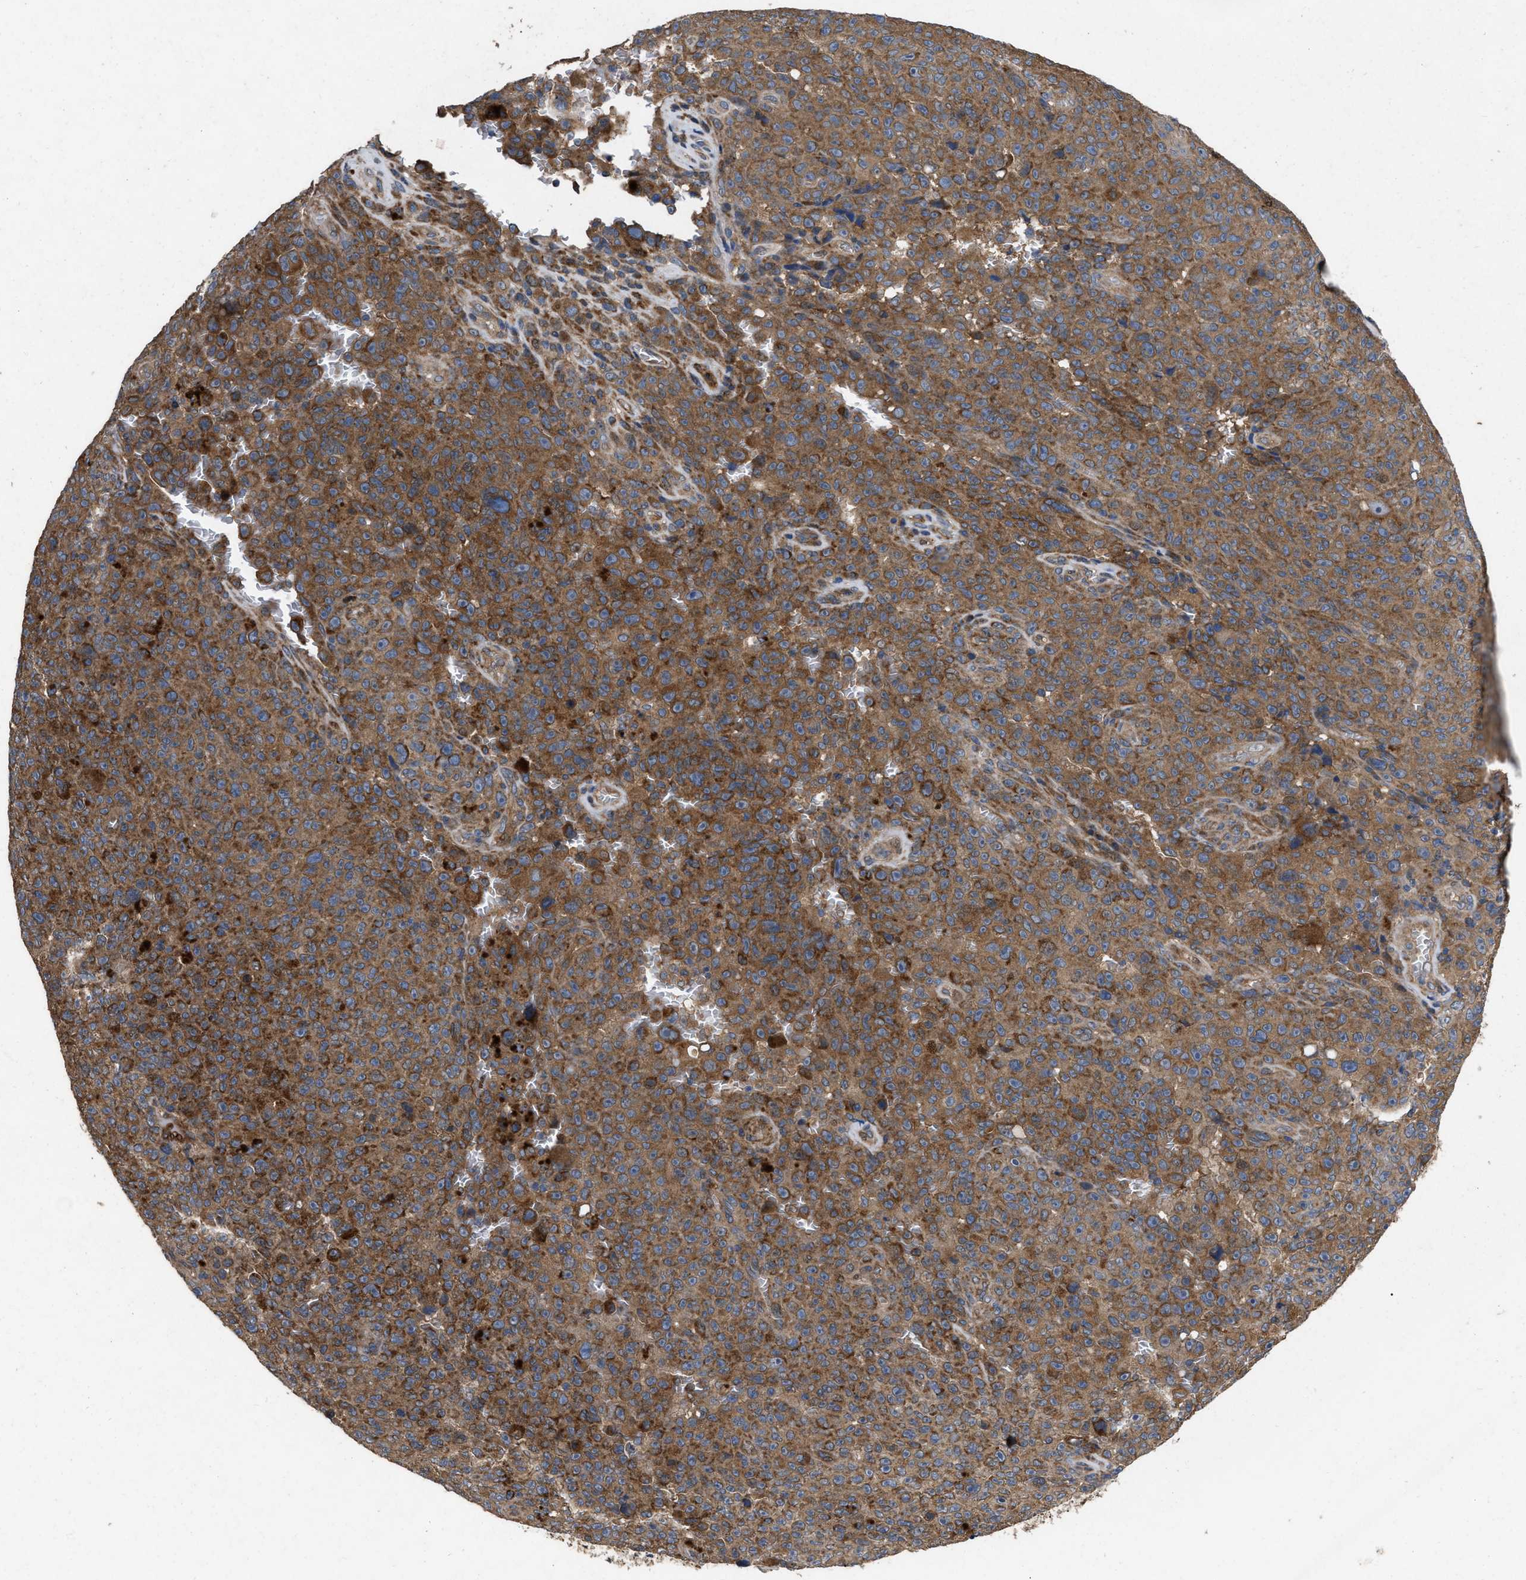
{"staining": {"intensity": "moderate", "quantity": ">75%", "location": "cytoplasmic/membranous"}, "tissue": "melanoma", "cell_type": "Tumor cells", "image_type": "cancer", "snomed": [{"axis": "morphology", "description": "Malignant melanoma, NOS"}, {"axis": "topography", "description": "Skin"}], "caption": "Human malignant melanoma stained with a protein marker demonstrates moderate staining in tumor cells.", "gene": "CDKN2C", "patient": {"sex": "female", "age": 82}}